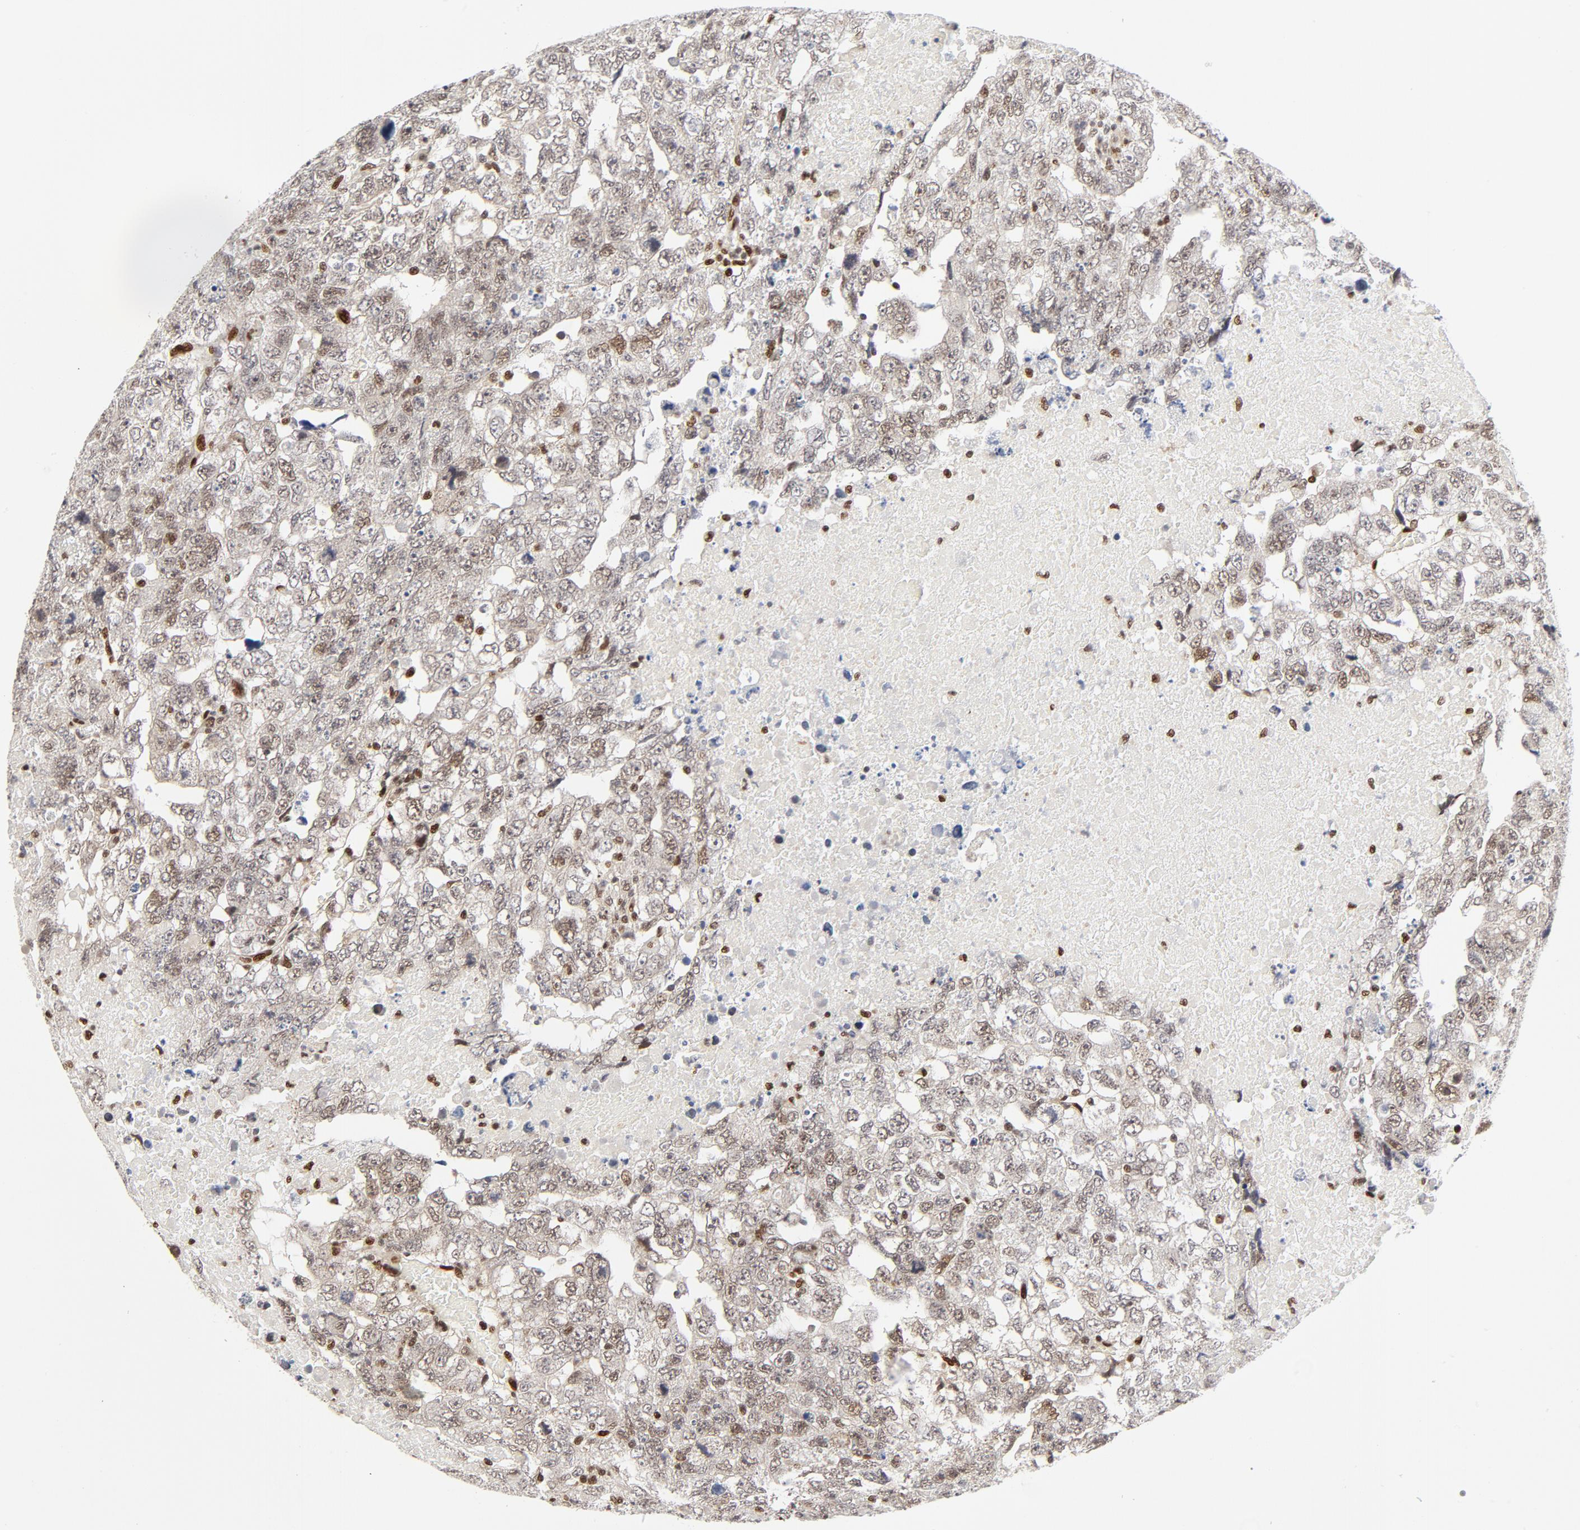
{"staining": {"intensity": "weak", "quantity": "<25%", "location": "nuclear"}, "tissue": "testis cancer", "cell_type": "Tumor cells", "image_type": "cancer", "snomed": [{"axis": "morphology", "description": "Carcinoma, Embryonal, NOS"}, {"axis": "topography", "description": "Testis"}], "caption": "Tumor cells are negative for protein expression in human testis embryonal carcinoma.", "gene": "MEF2A", "patient": {"sex": "male", "age": 36}}